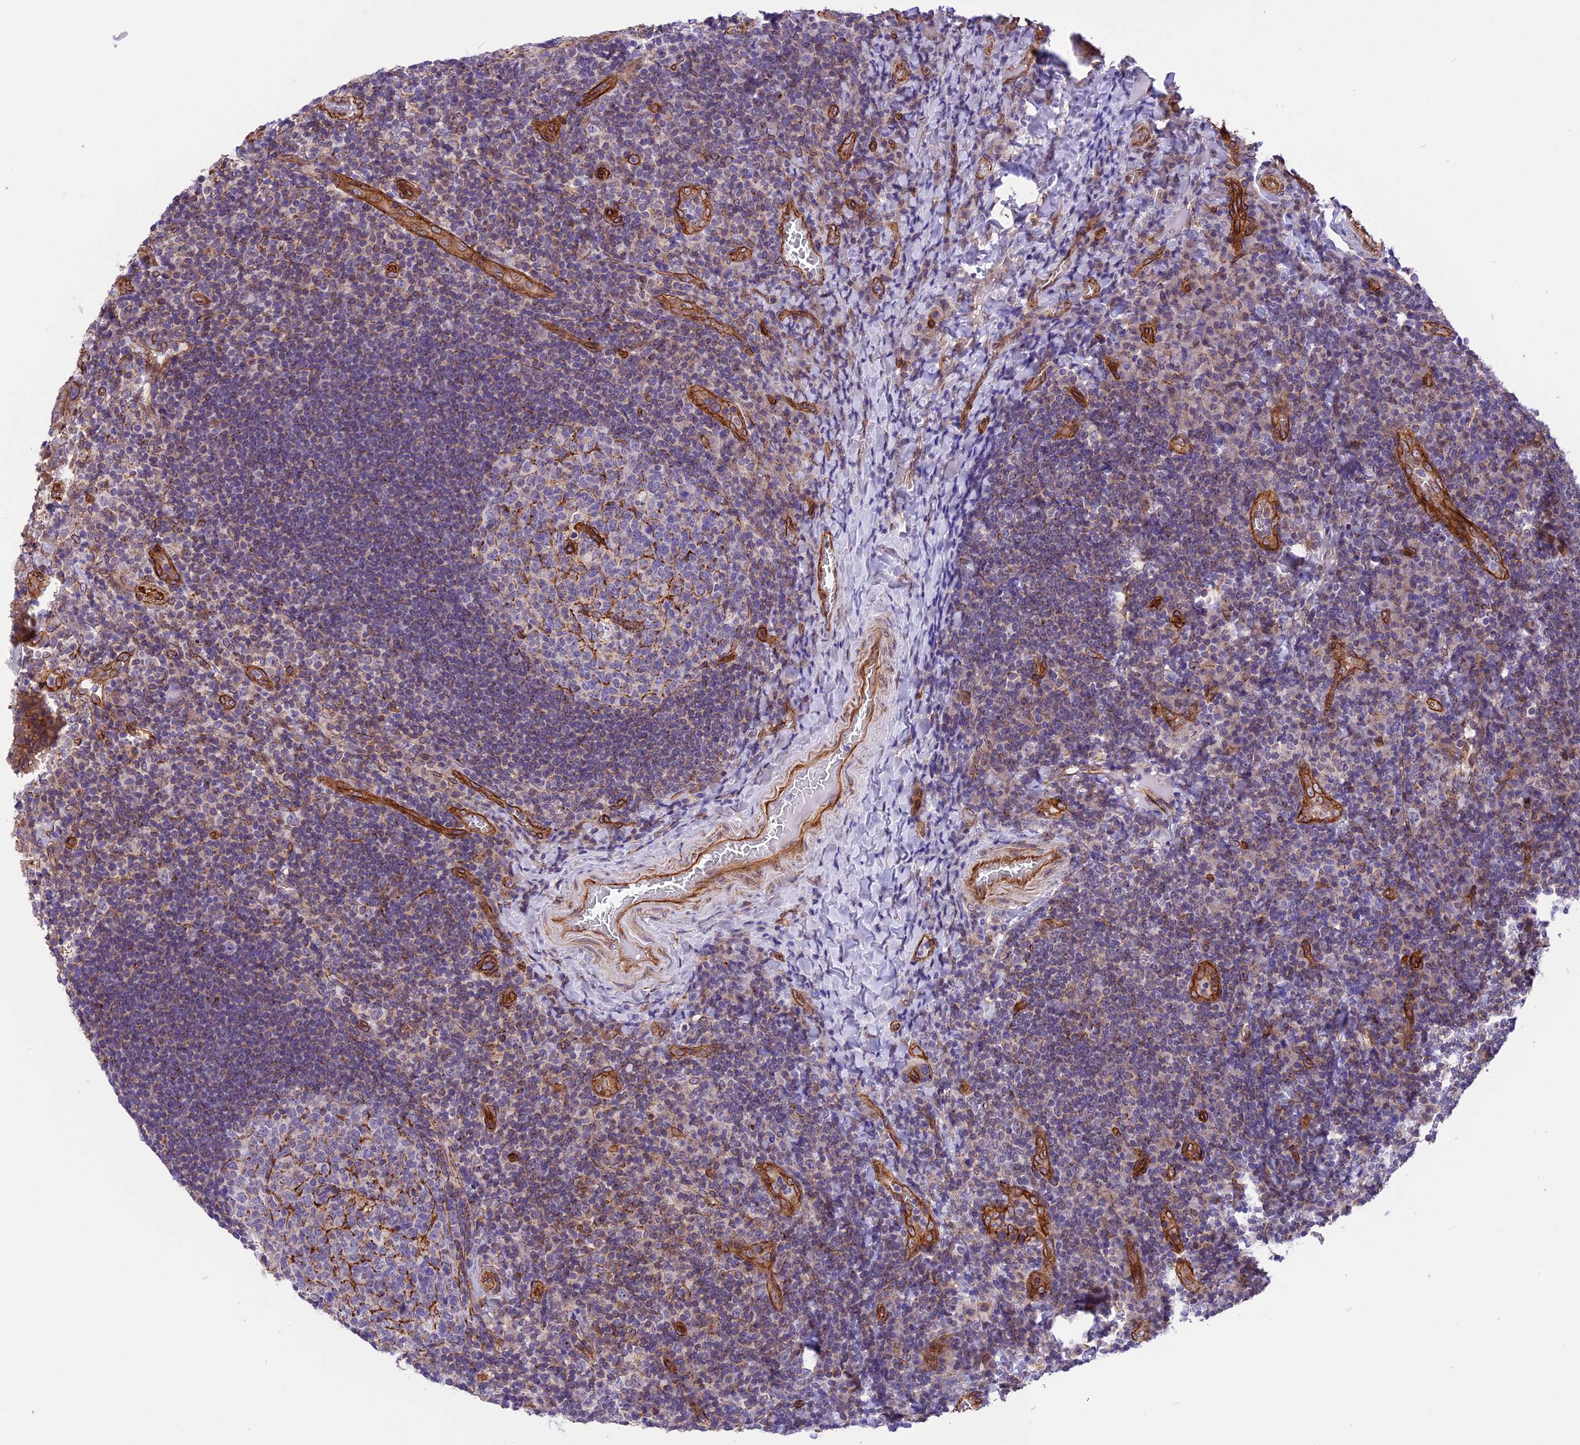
{"staining": {"intensity": "strong", "quantity": "<25%", "location": "cytoplasmic/membranous"}, "tissue": "tonsil", "cell_type": "Germinal center cells", "image_type": "normal", "snomed": [{"axis": "morphology", "description": "Normal tissue, NOS"}, {"axis": "topography", "description": "Tonsil"}], "caption": "Immunohistochemistry (IHC) of normal tonsil exhibits medium levels of strong cytoplasmic/membranous positivity in approximately <25% of germinal center cells. (Brightfield microscopy of DAB IHC at high magnification).", "gene": "R3HDM4", "patient": {"sex": "male", "age": 17}}